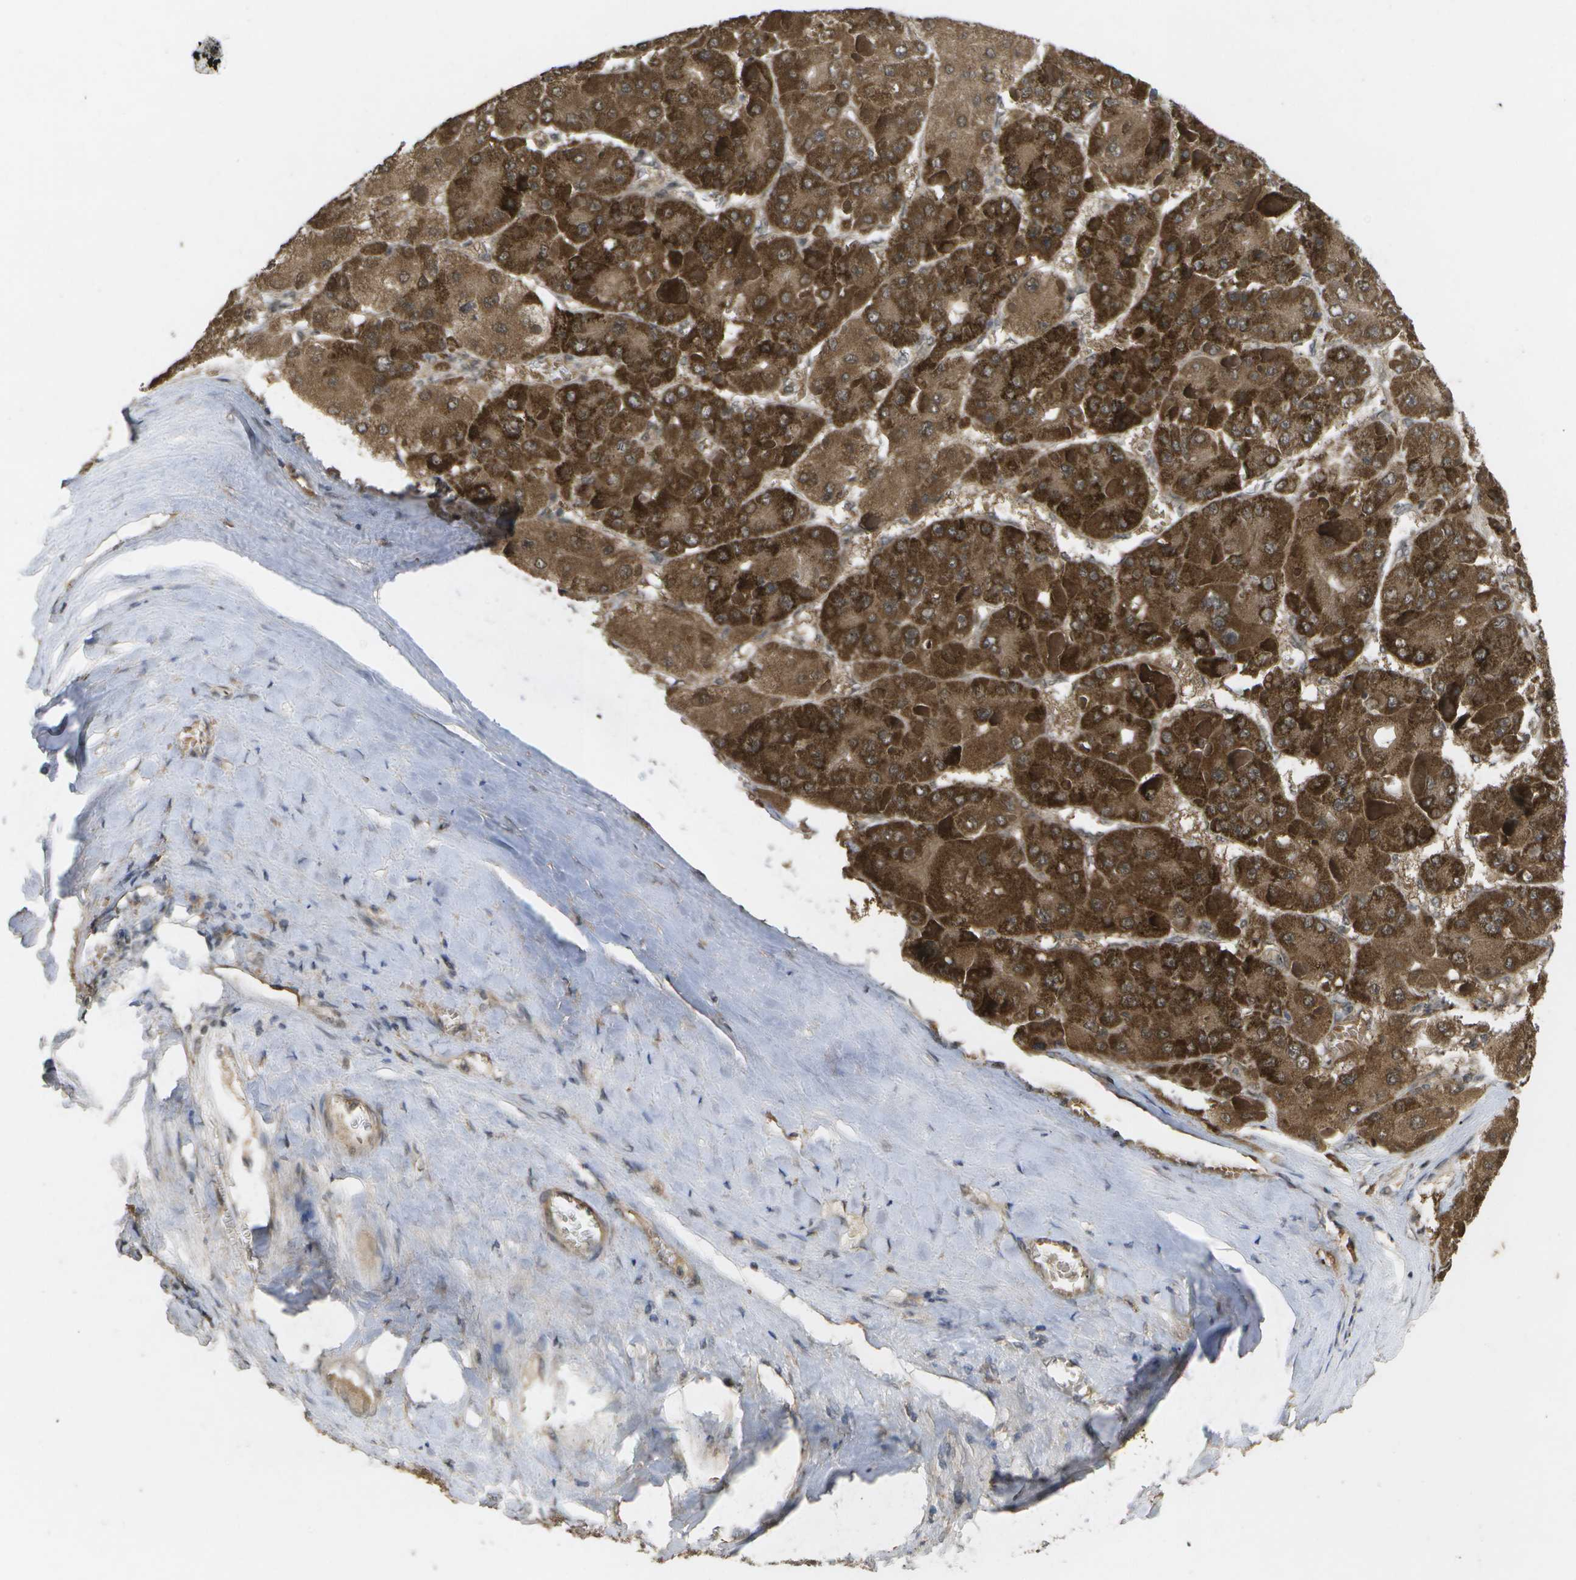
{"staining": {"intensity": "strong", "quantity": ">75%", "location": "cytoplasmic/membranous"}, "tissue": "liver cancer", "cell_type": "Tumor cells", "image_type": "cancer", "snomed": [{"axis": "morphology", "description": "Carcinoma, Hepatocellular, NOS"}, {"axis": "topography", "description": "Liver"}], "caption": "Strong cytoplasmic/membranous expression is appreciated in approximately >75% of tumor cells in liver cancer (hepatocellular carcinoma).", "gene": "ALAS1", "patient": {"sex": "female", "age": 73}}